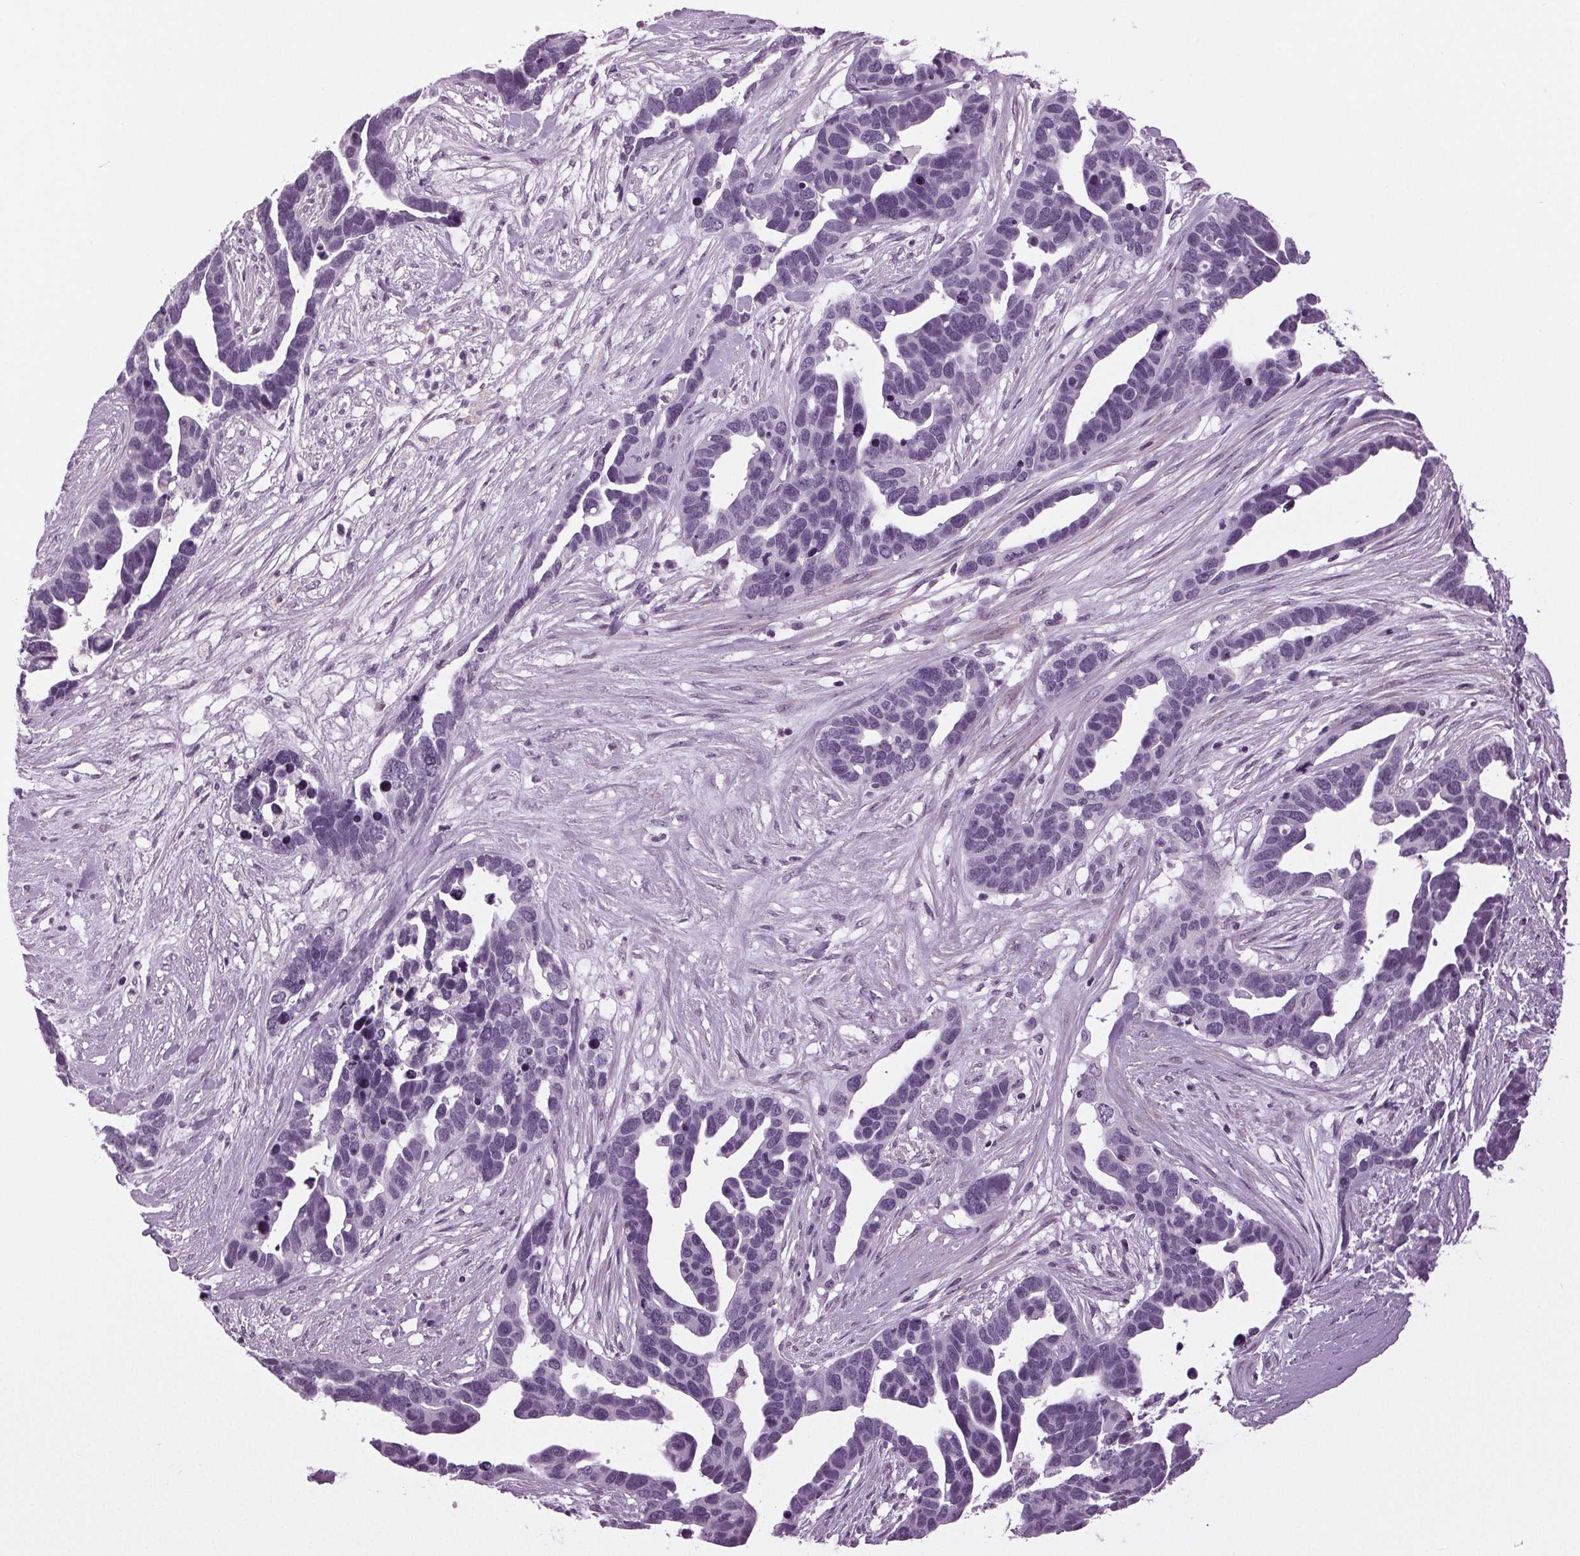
{"staining": {"intensity": "negative", "quantity": "none", "location": "none"}, "tissue": "ovarian cancer", "cell_type": "Tumor cells", "image_type": "cancer", "snomed": [{"axis": "morphology", "description": "Cystadenocarcinoma, serous, NOS"}, {"axis": "topography", "description": "Ovary"}], "caption": "Immunohistochemistry (IHC) of ovarian cancer (serous cystadenocarcinoma) reveals no positivity in tumor cells. (DAB immunohistochemistry (IHC), high magnification).", "gene": "DNAH12", "patient": {"sex": "female", "age": 54}}